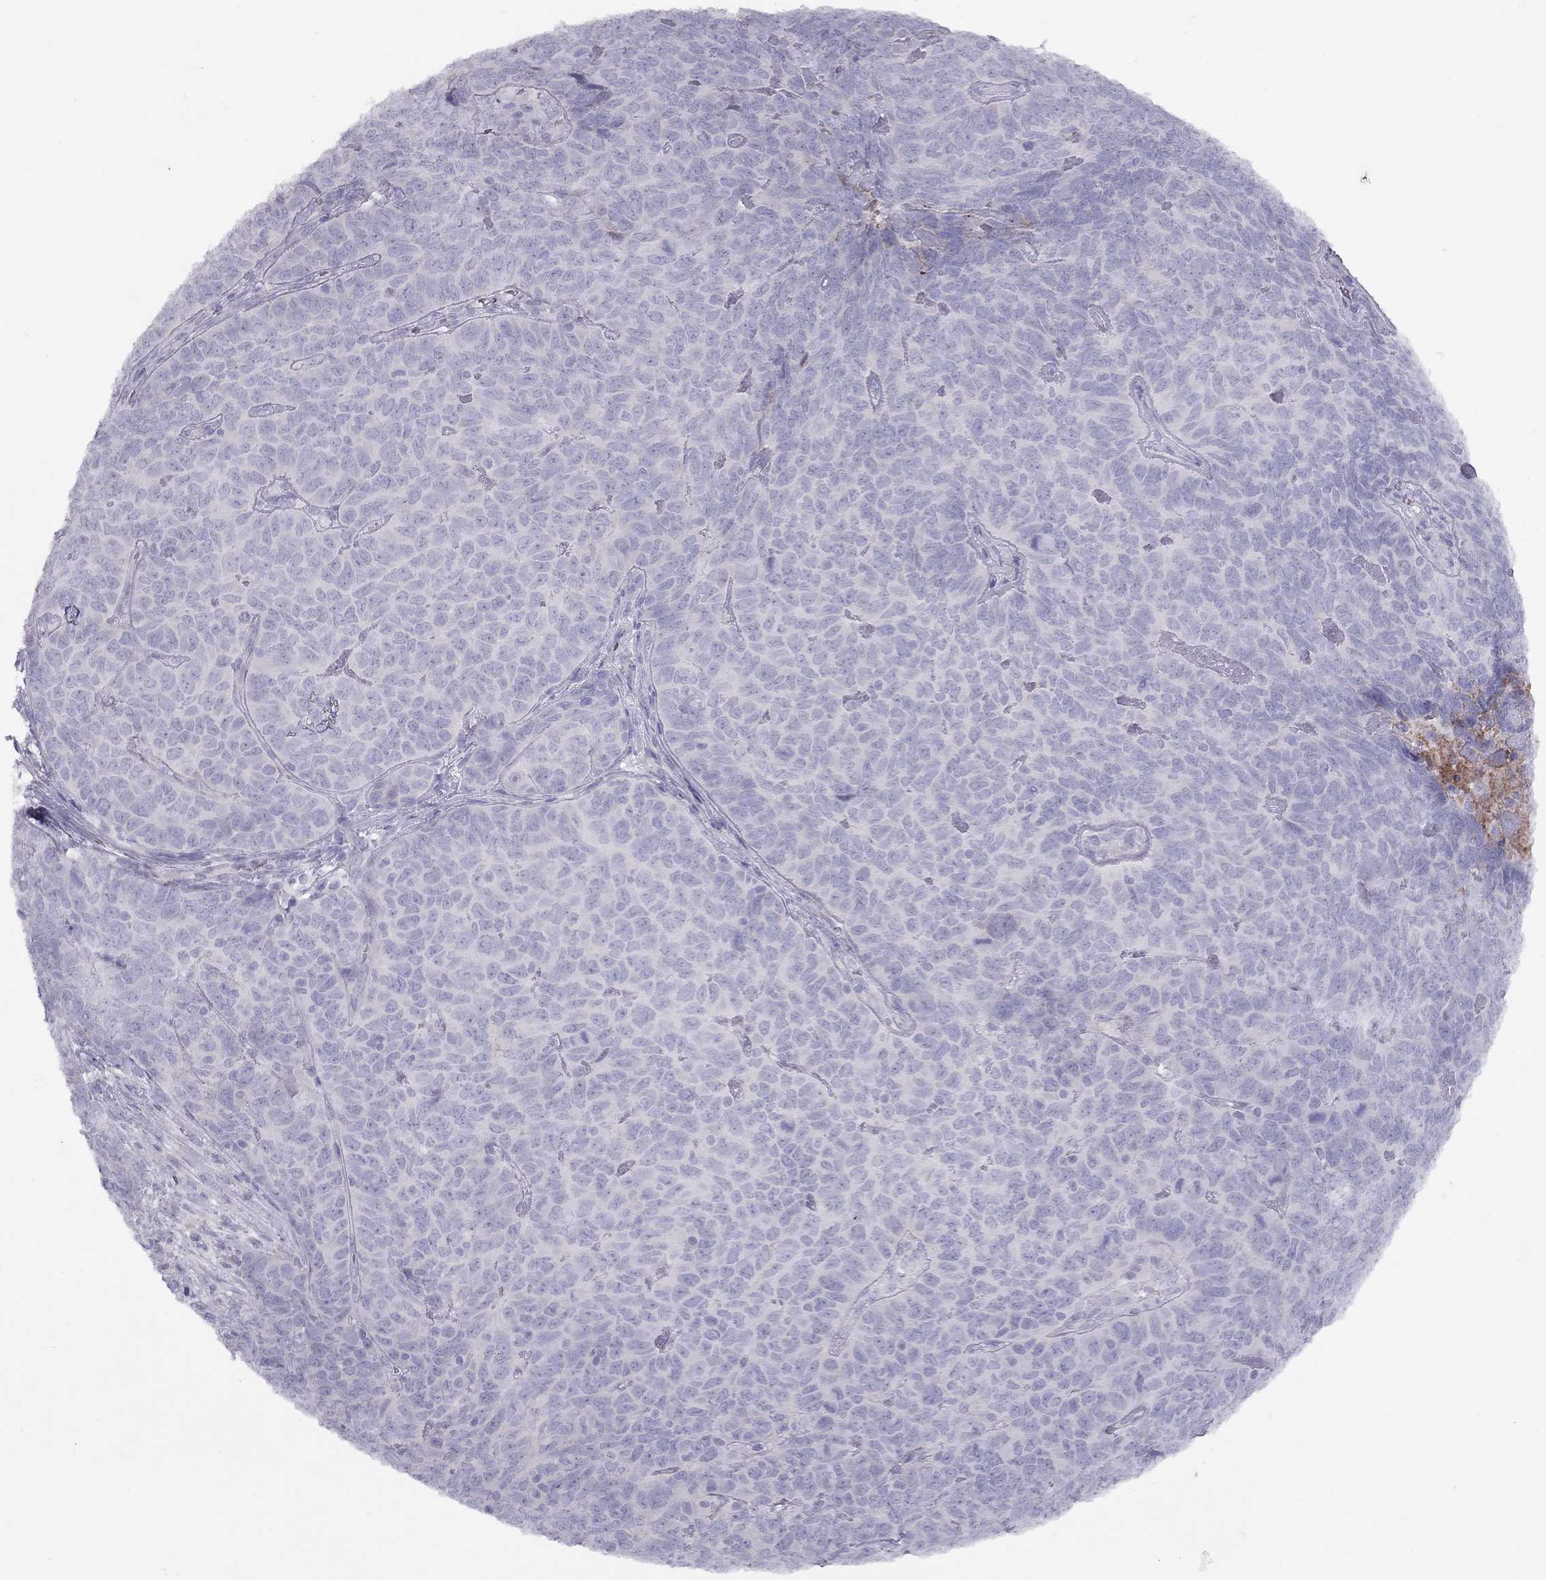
{"staining": {"intensity": "negative", "quantity": "none", "location": "none"}, "tissue": "skin cancer", "cell_type": "Tumor cells", "image_type": "cancer", "snomed": [{"axis": "morphology", "description": "Squamous cell carcinoma, NOS"}, {"axis": "topography", "description": "Skin"}, {"axis": "topography", "description": "Anal"}], "caption": "High magnification brightfield microscopy of skin cancer (squamous cell carcinoma) stained with DAB (3,3'-diaminobenzidine) (brown) and counterstained with hematoxylin (blue): tumor cells show no significant staining. (Stains: DAB (3,3'-diaminobenzidine) IHC with hematoxylin counter stain, Microscopy: brightfield microscopy at high magnification).", "gene": "RHD", "patient": {"sex": "female", "age": 51}}